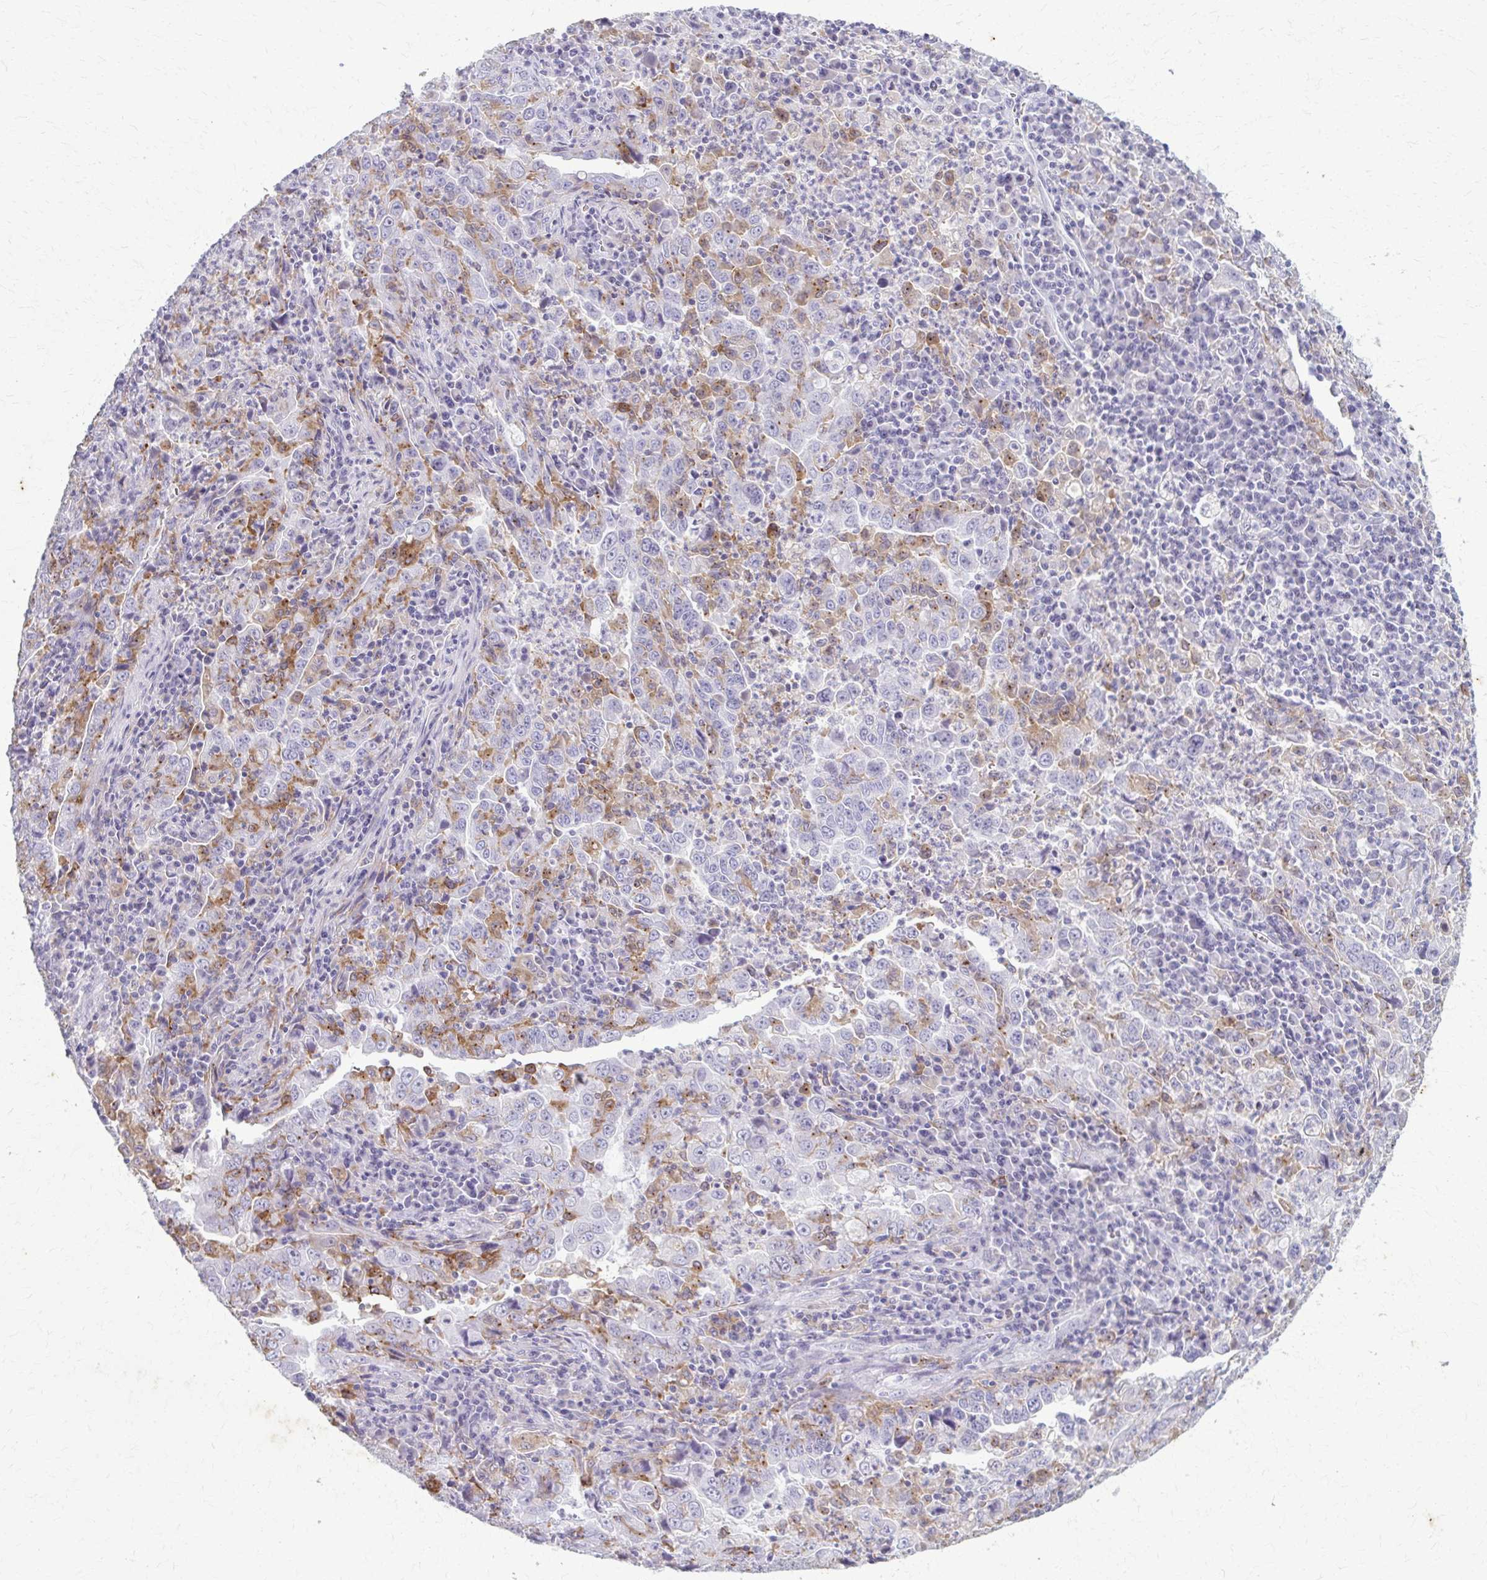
{"staining": {"intensity": "negative", "quantity": "none", "location": "none"}, "tissue": "lung cancer", "cell_type": "Tumor cells", "image_type": "cancer", "snomed": [{"axis": "morphology", "description": "Adenocarcinoma, NOS"}, {"axis": "topography", "description": "Lung"}], "caption": "IHC of lung cancer (adenocarcinoma) displays no positivity in tumor cells.", "gene": "CARD9", "patient": {"sex": "male", "age": 67}}